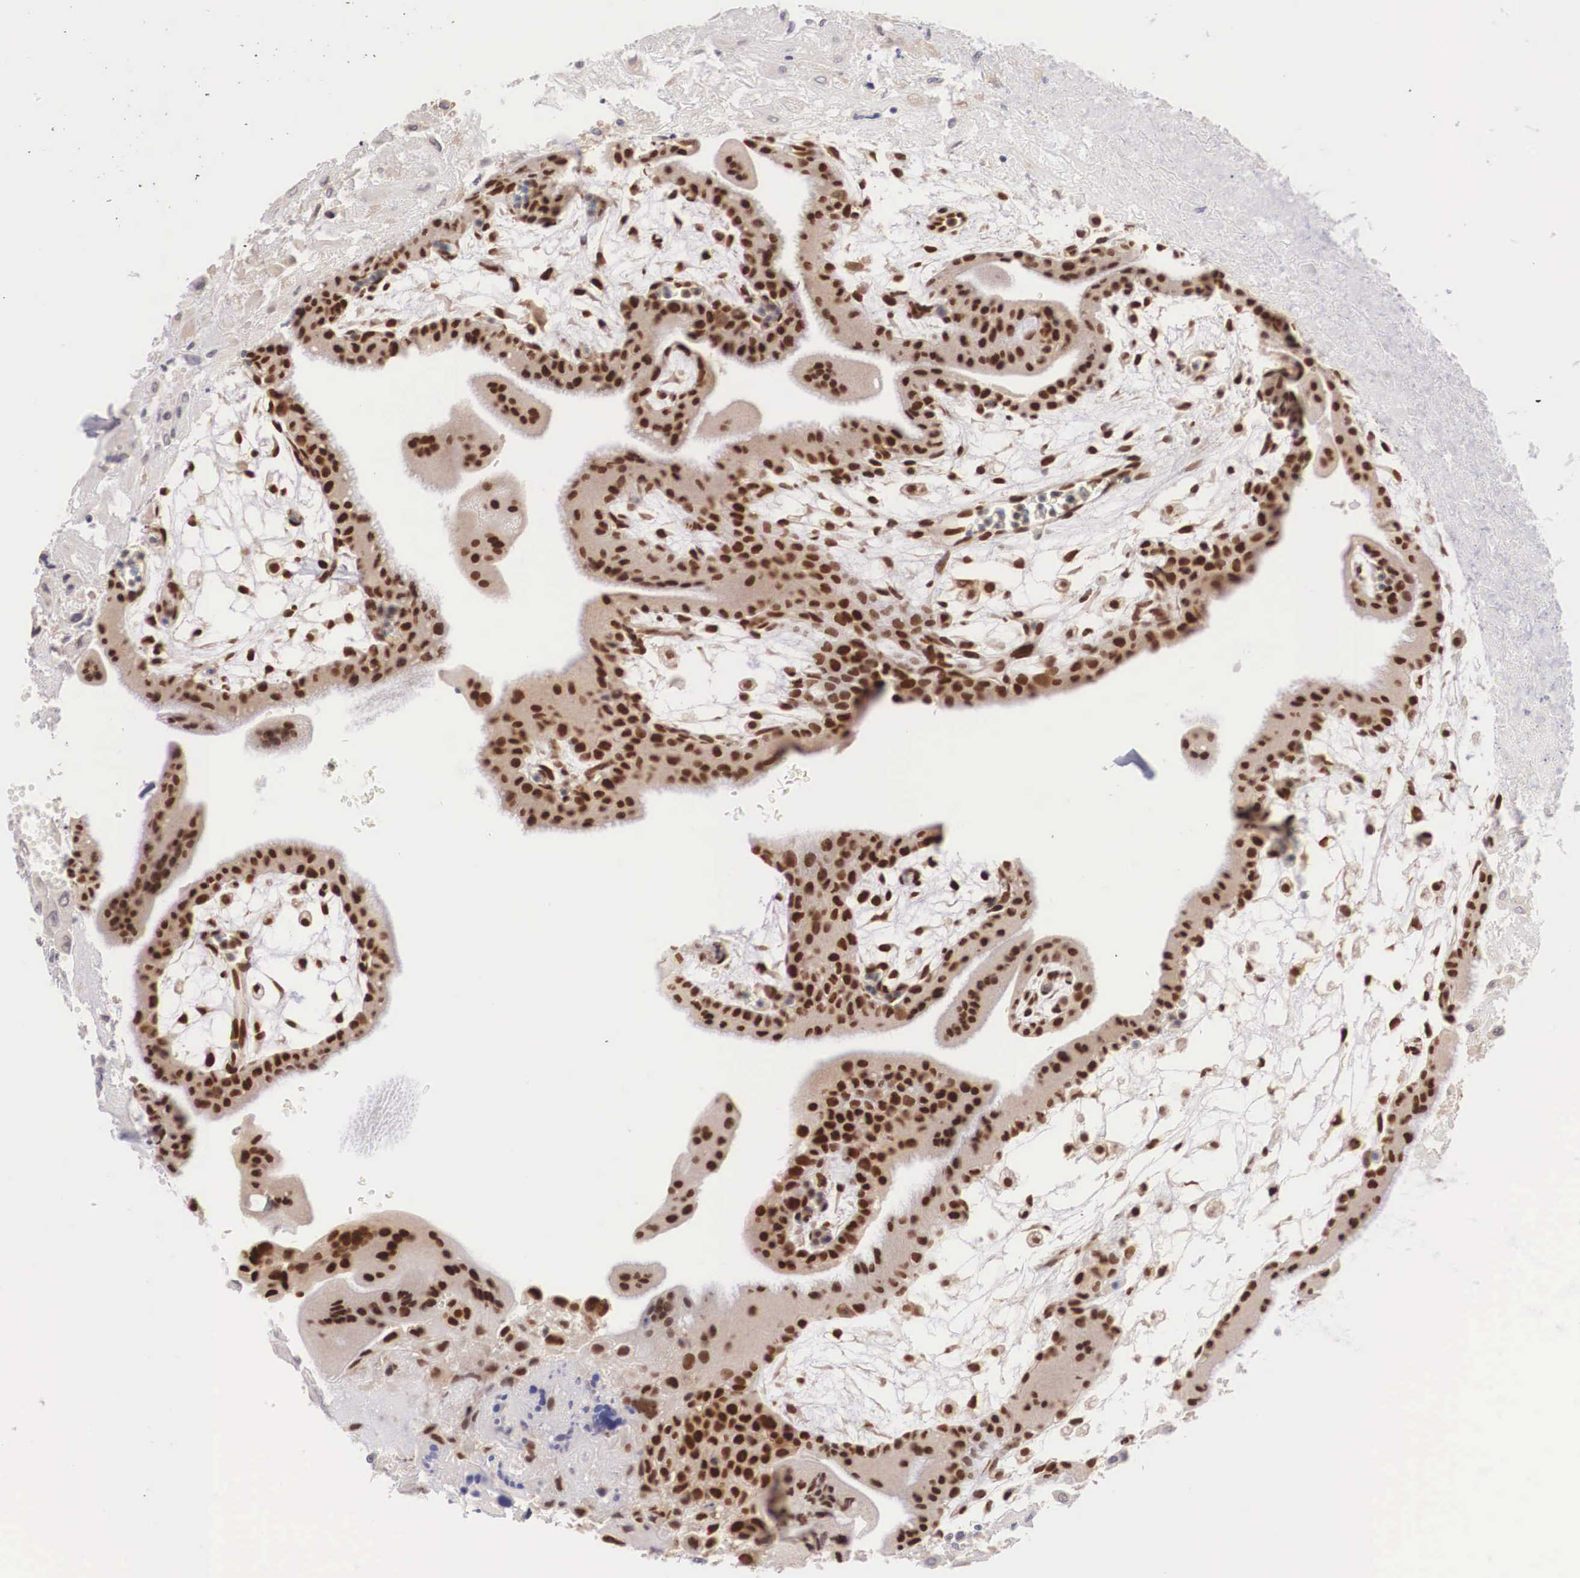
{"staining": {"intensity": "moderate", "quantity": ">75%", "location": "nuclear"}, "tissue": "placenta", "cell_type": "Trophoblastic cells", "image_type": "normal", "snomed": [{"axis": "morphology", "description": "Normal tissue, NOS"}, {"axis": "topography", "description": "Placenta"}], "caption": "Protein staining by IHC demonstrates moderate nuclear positivity in approximately >75% of trophoblastic cells in benign placenta. The protein is shown in brown color, while the nuclei are stained blue.", "gene": "ZNF275", "patient": {"sex": "female", "age": 35}}